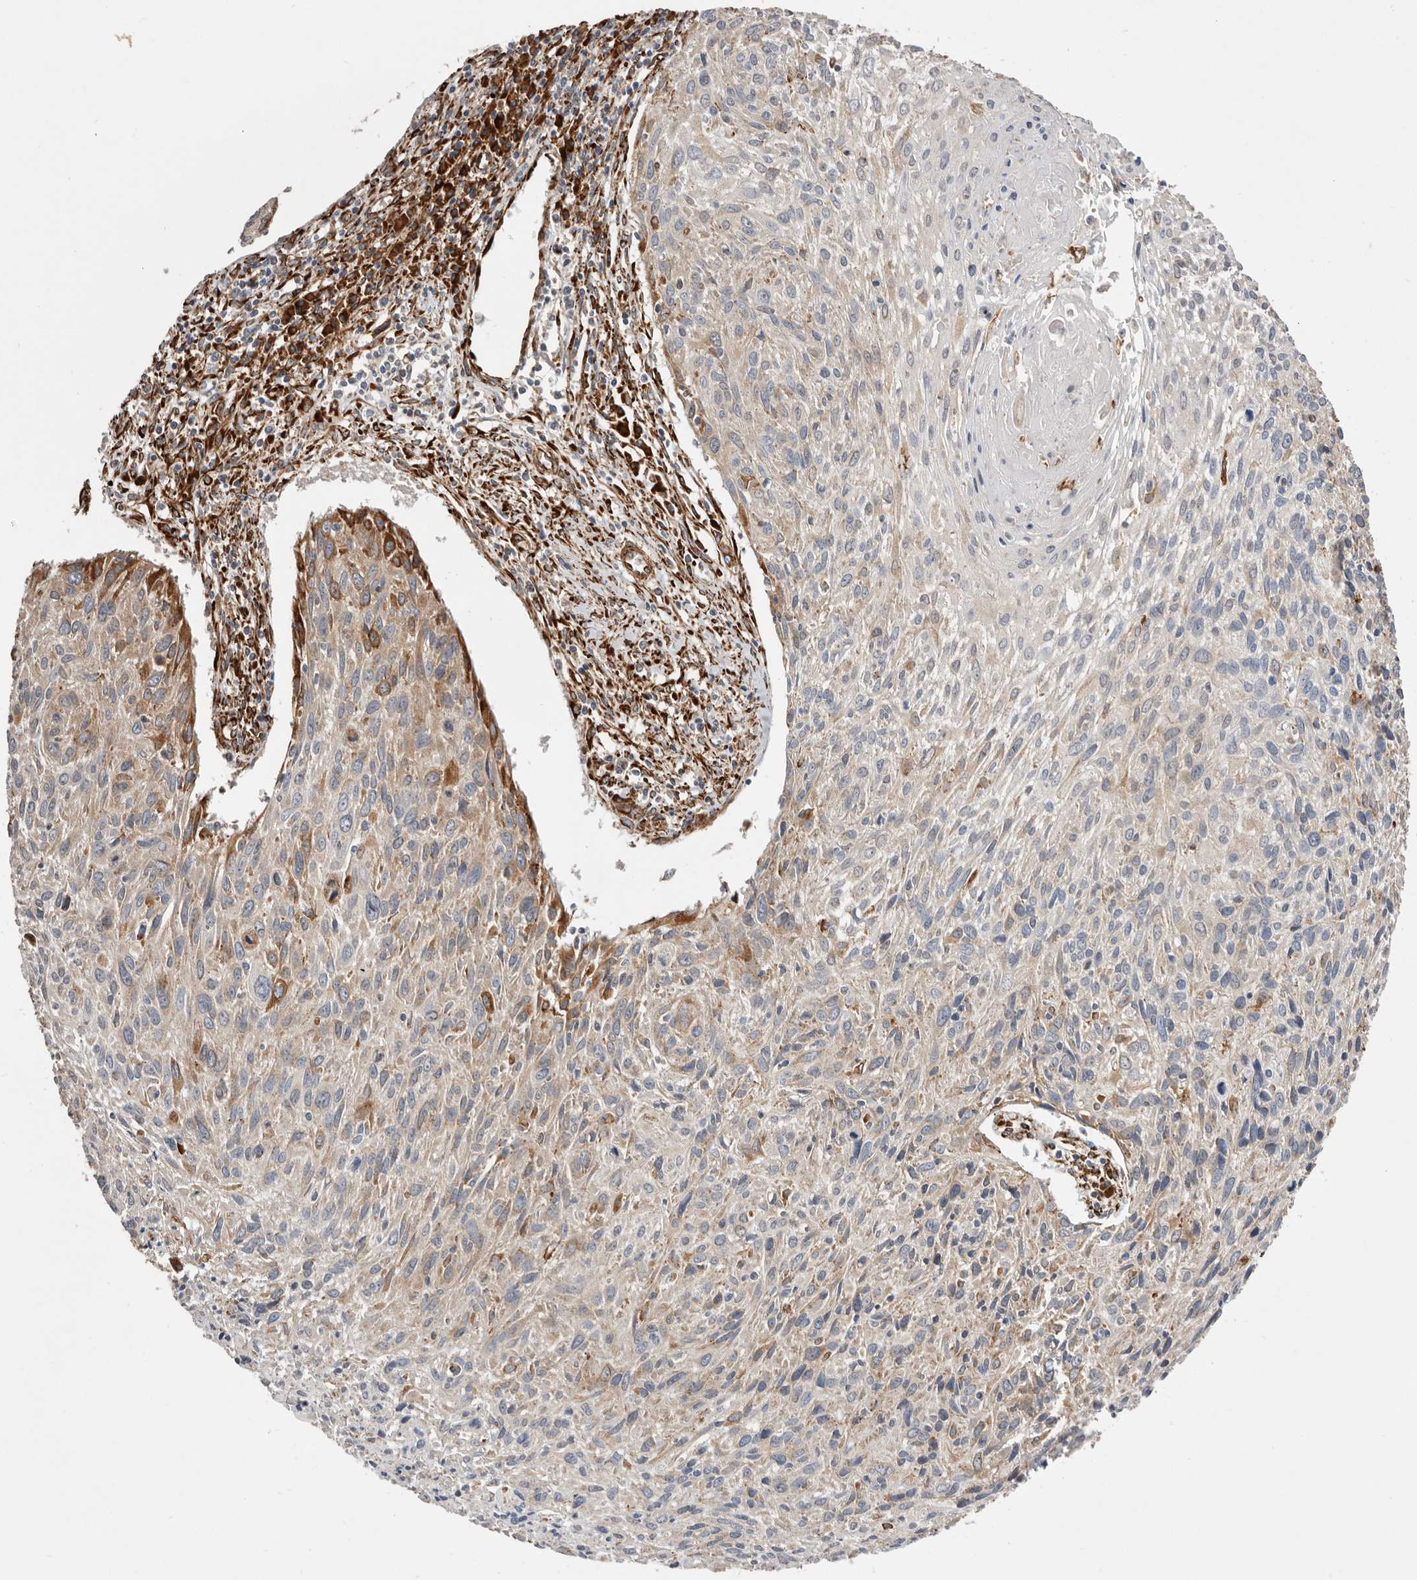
{"staining": {"intensity": "moderate", "quantity": "<25%", "location": "cytoplasmic/membranous"}, "tissue": "cervical cancer", "cell_type": "Tumor cells", "image_type": "cancer", "snomed": [{"axis": "morphology", "description": "Squamous cell carcinoma, NOS"}, {"axis": "topography", "description": "Cervix"}], "caption": "Moderate cytoplasmic/membranous expression is seen in about <25% of tumor cells in cervical cancer (squamous cell carcinoma). The staining was performed using DAB (3,3'-diaminobenzidine), with brown indicating positive protein expression. Nuclei are stained blue with hematoxylin.", "gene": "WDTC1", "patient": {"sex": "female", "age": 51}}